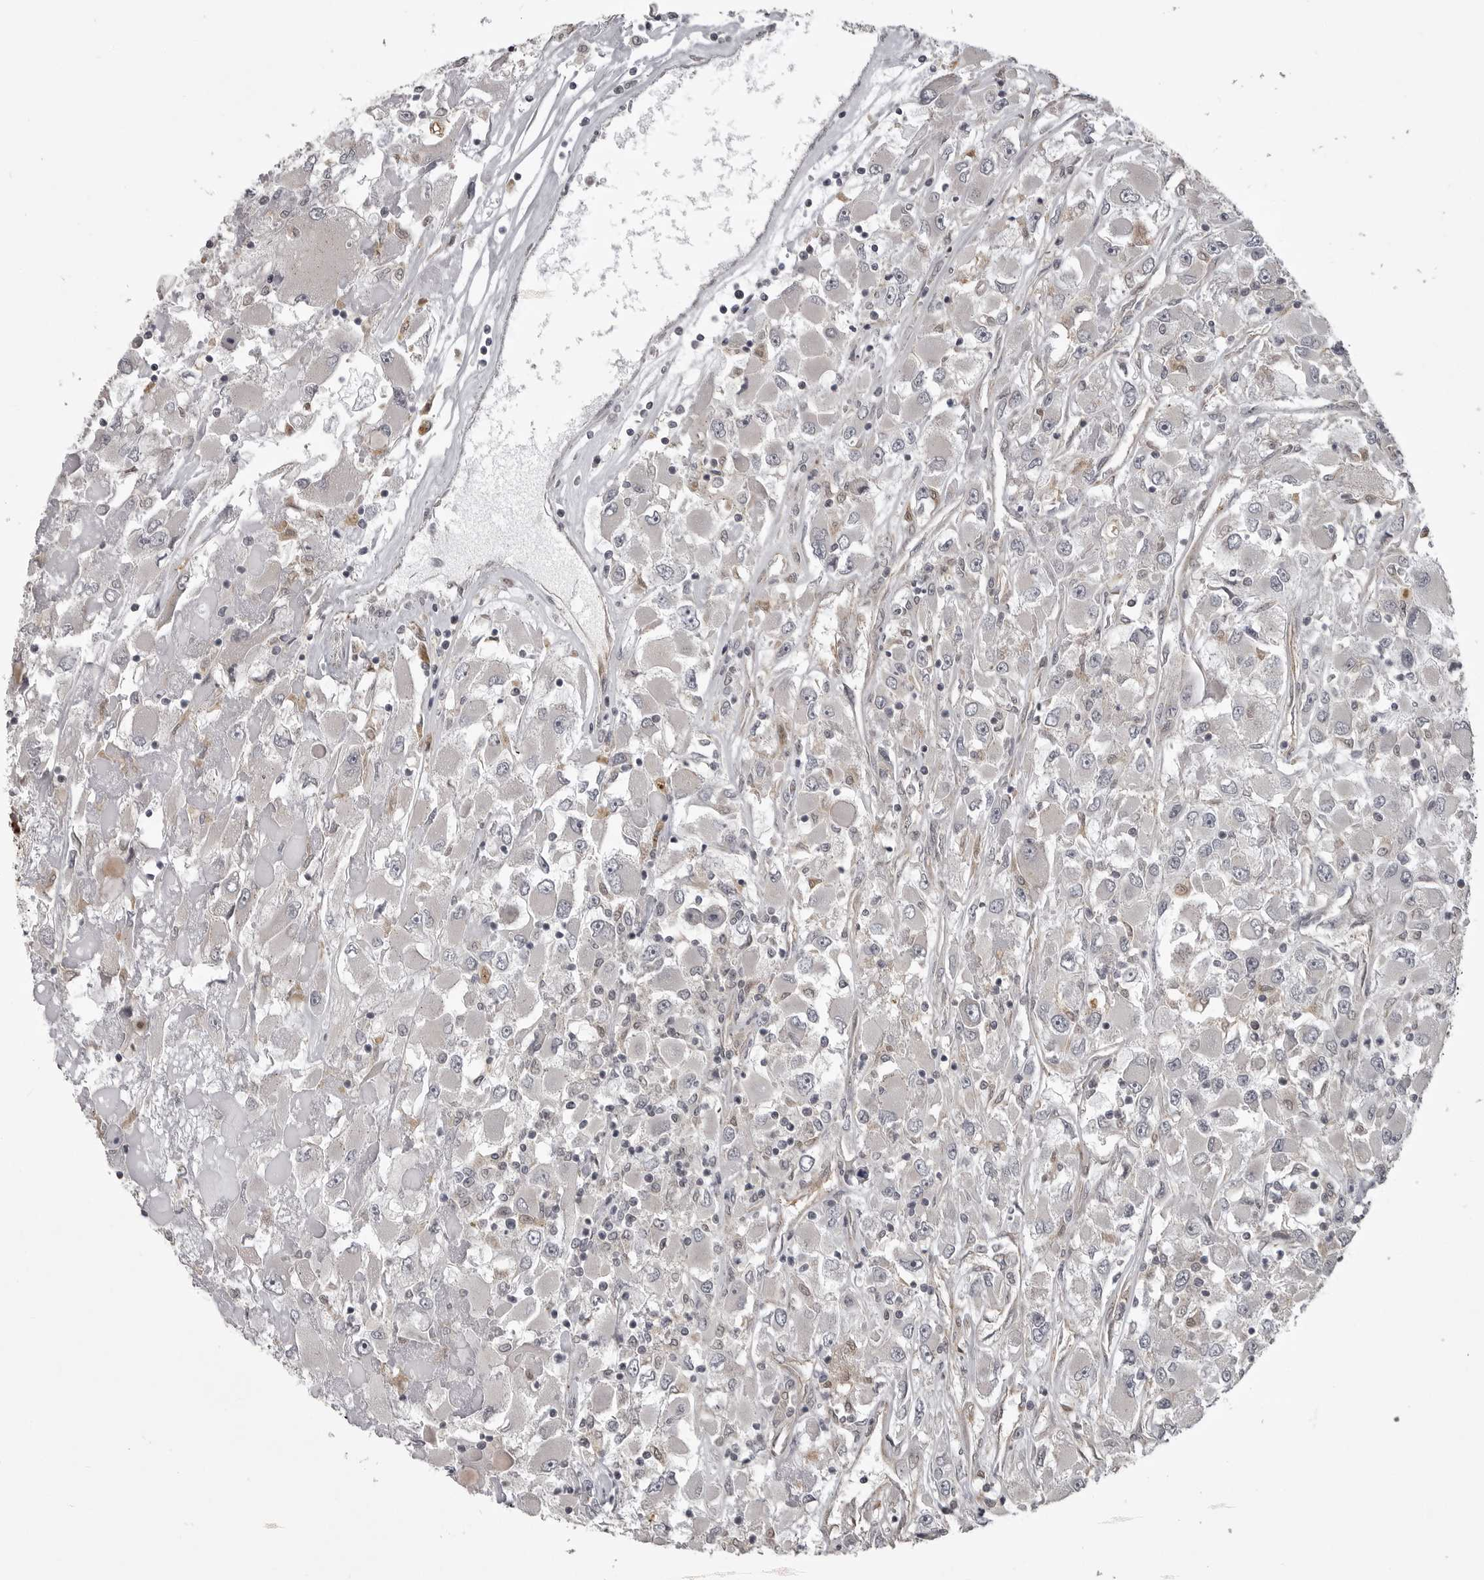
{"staining": {"intensity": "negative", "quantity": "none", "location": "none"}, "tissue": "renal cancer", "cell_type": "Tumor cells", "image_type": "cancer", "snomed": [{"axis": "morphology", "description": "Adenocarcinoma, NOS"}, {"axis": "topography", "description": "Kidney"}], "caption": "IHC histopathology image of renal cancer (adenocarcinoma) stained for a protein (brown), which demonstrates no positivity in tumor cells.", "gene": "SNX16", "patient": {"sex": "female", "age": 52}}